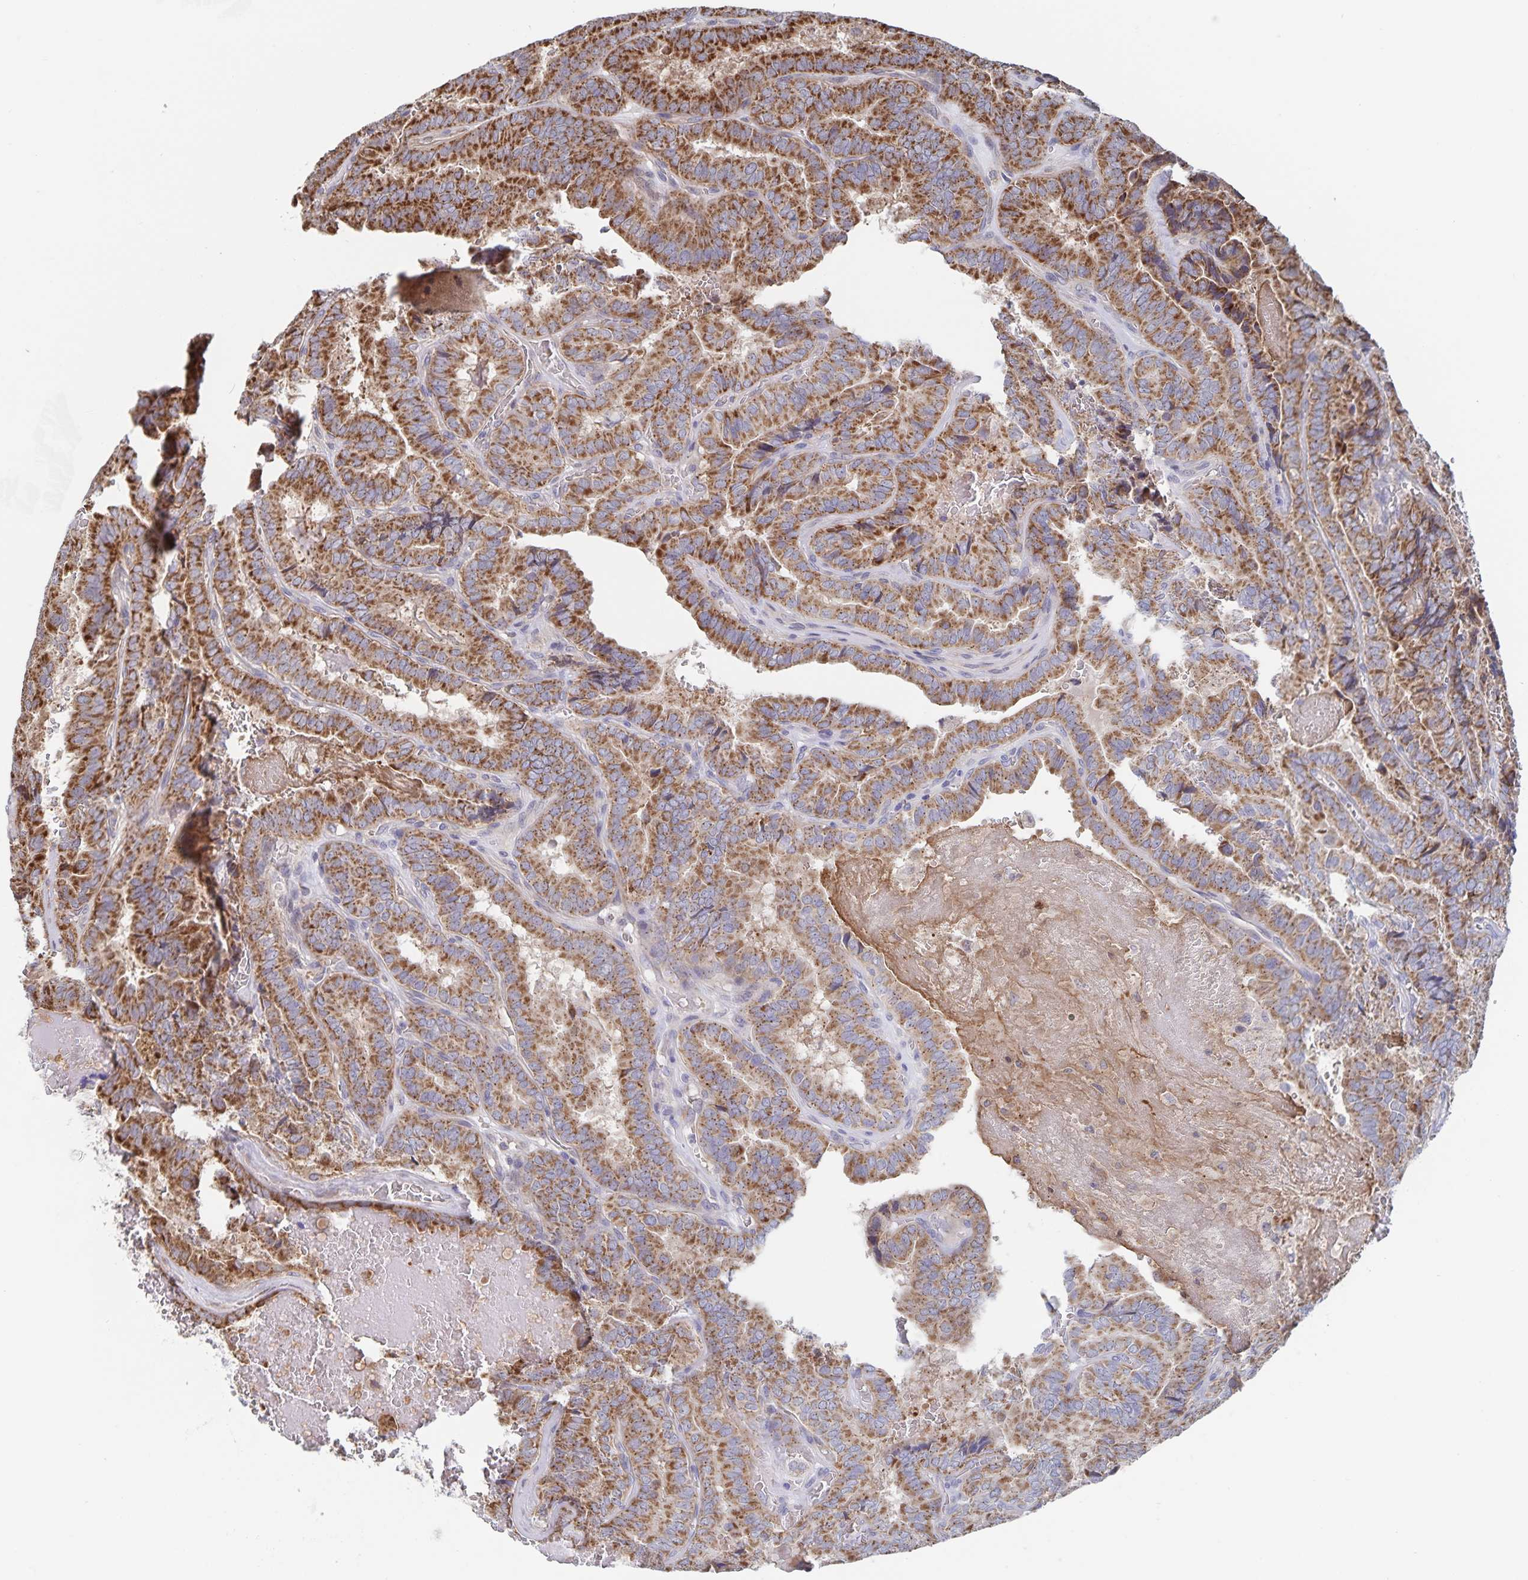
{"staining": {"intensity": "strong", "quantity": ">75%", "location": "cytoplasmic/membranous"}, "tissue": "thyroid cancer", "cell_type": "Tumor cells", "image_type": "cancer", "snomed": [{"axis": "morphology", "description": "Papillary adenocarcinoma, NOS"}, {"axis": "topography", "description": "Thyroid gland"}], "caption": "Tumor cells show strong cytoplasmic/membranous staining in approximately >75% of cells in thyroid papillary adenocarcinoma.", "gene": "ACACA", "patient": {"sex": "female", "age": 75}}